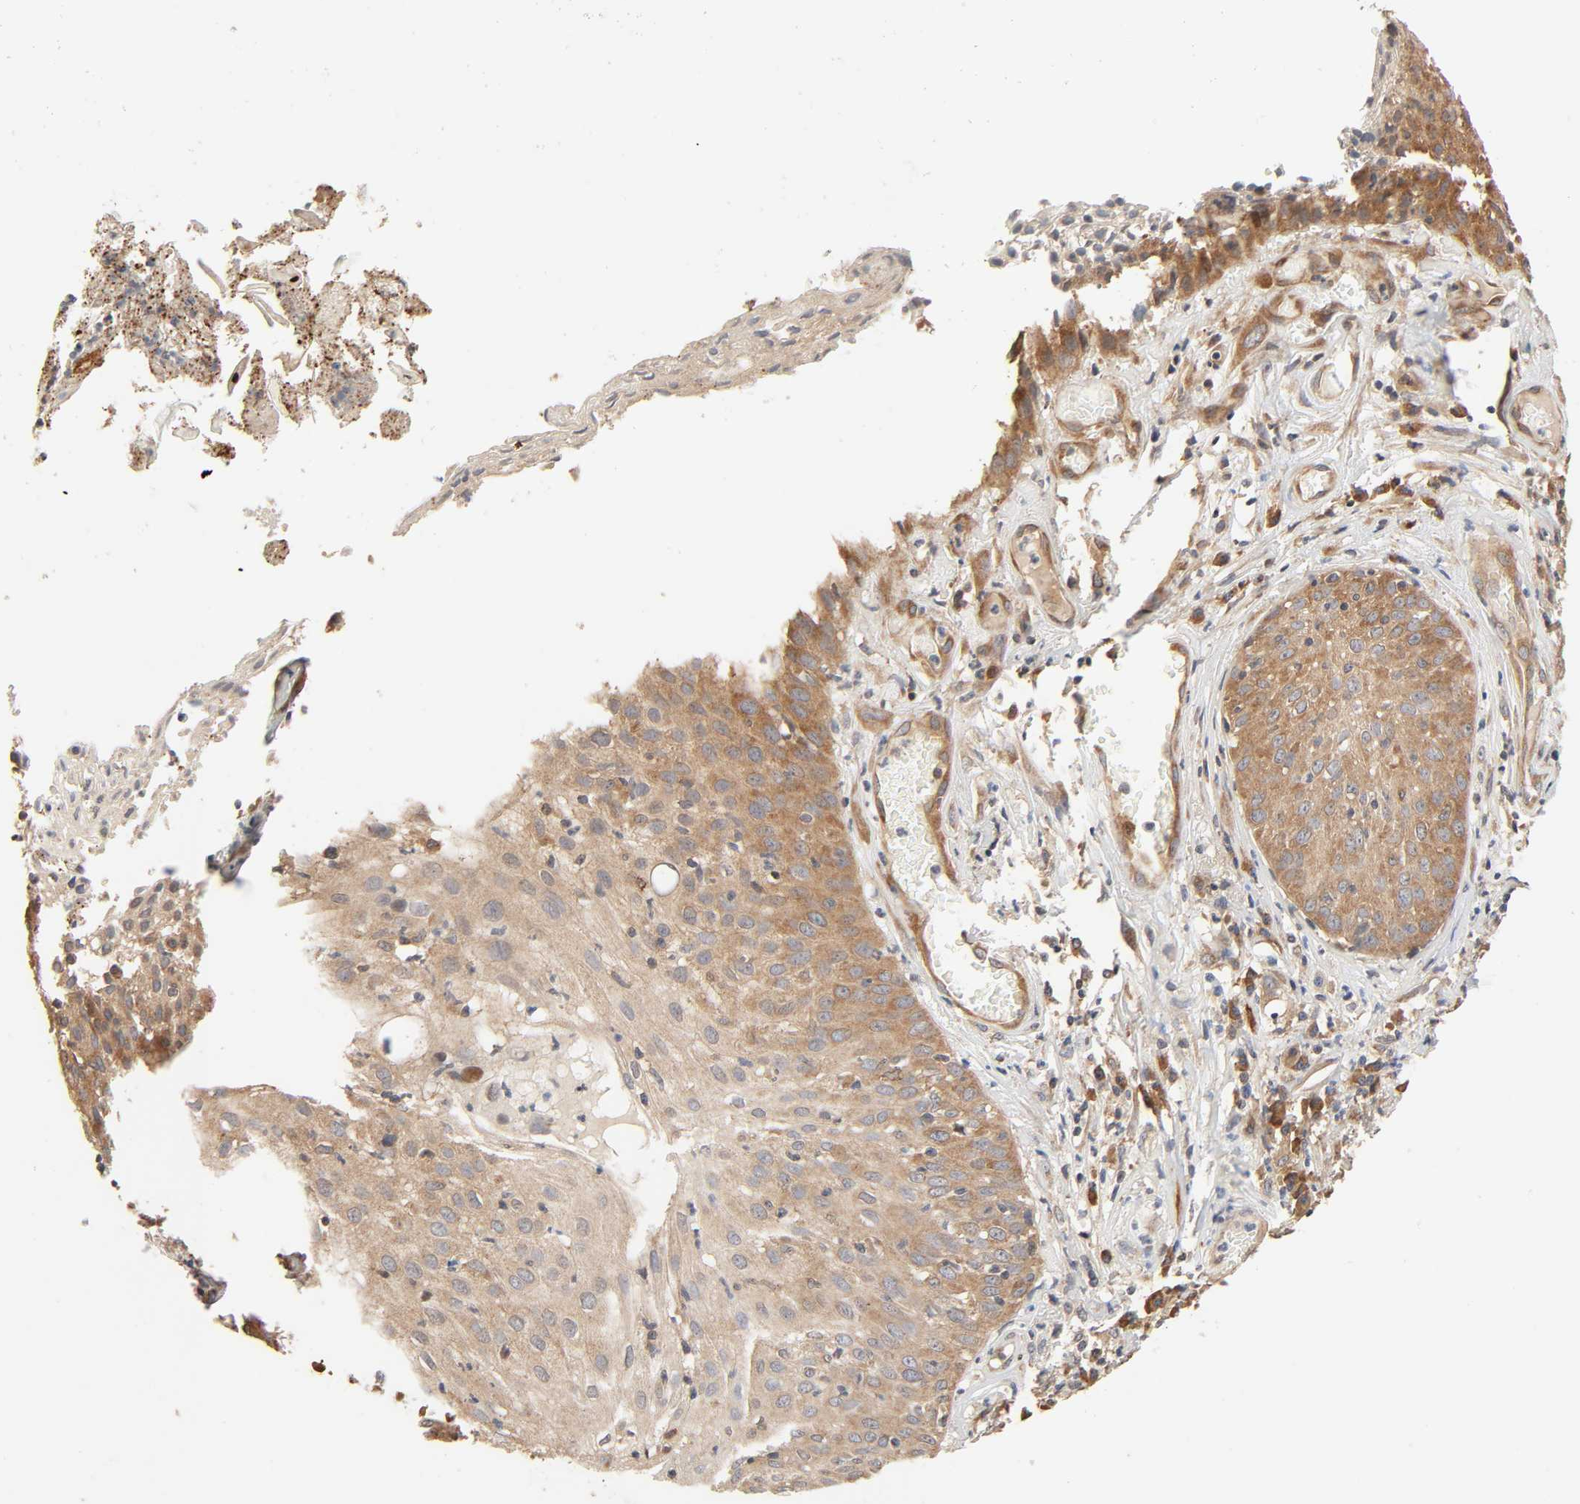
{"staining": {"intensity": "moderate", "quantity": ">75%", "location": "cytoplasmic/membranous"}, "tissue": "skin cancer", "cell_type": "Tumor cells", "image_type": "cancer", "snomed": [{"axis": "morphology", "description": "Squamous cell carcinoma, NOS"}, {"axis": "topography", "description": "Skin"}], "caption": "The immunohistochemical stain shows moderate cytoplasmic/membranous positivity in tumor cells of squamous cell carcinoma (skin) tissue.", "gene": "NEMF", "patient": {"sex": "male", "age": 65}}